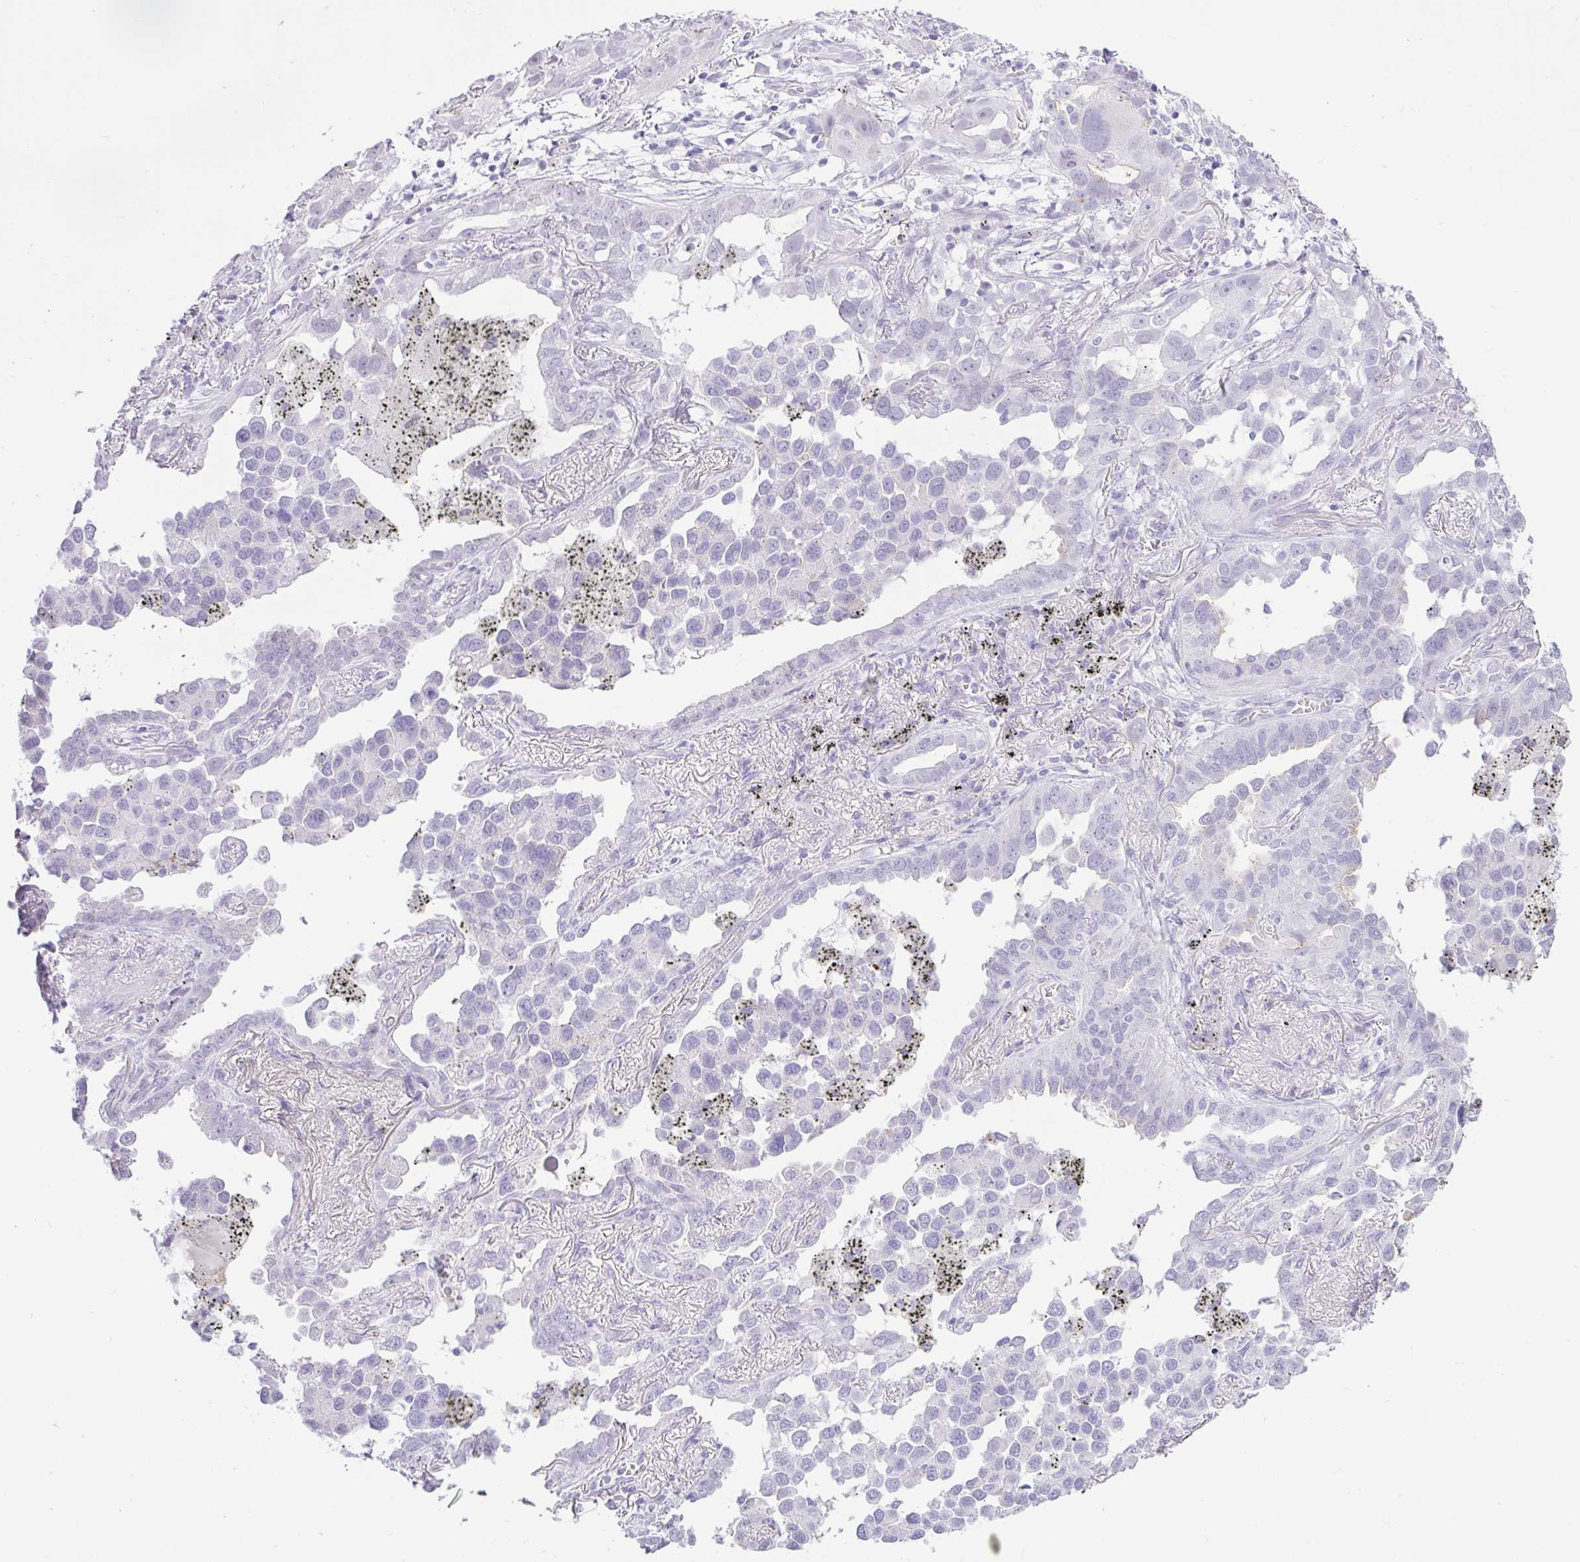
{"staining": {"intensity": "negative", "quantity": "none", "location": "none"}, "tissue": "lung cancer", "cell_type": "Tumor cells", "image_type": "cancer", "snomed": [{"axis": "morphology", "description": "Adenocarcinoma, NOS"}, {"axis": "topography", "description": "Lung"}], "caption": "High power microscopy photomicrograph of an immunohistochemistry (IHC) micrograph of lung cancer (adenocarcinoma), revealing no significant staining in tumor cells.", "gene": "REEP1", "patient": {"sex": "male", "age": 67}}